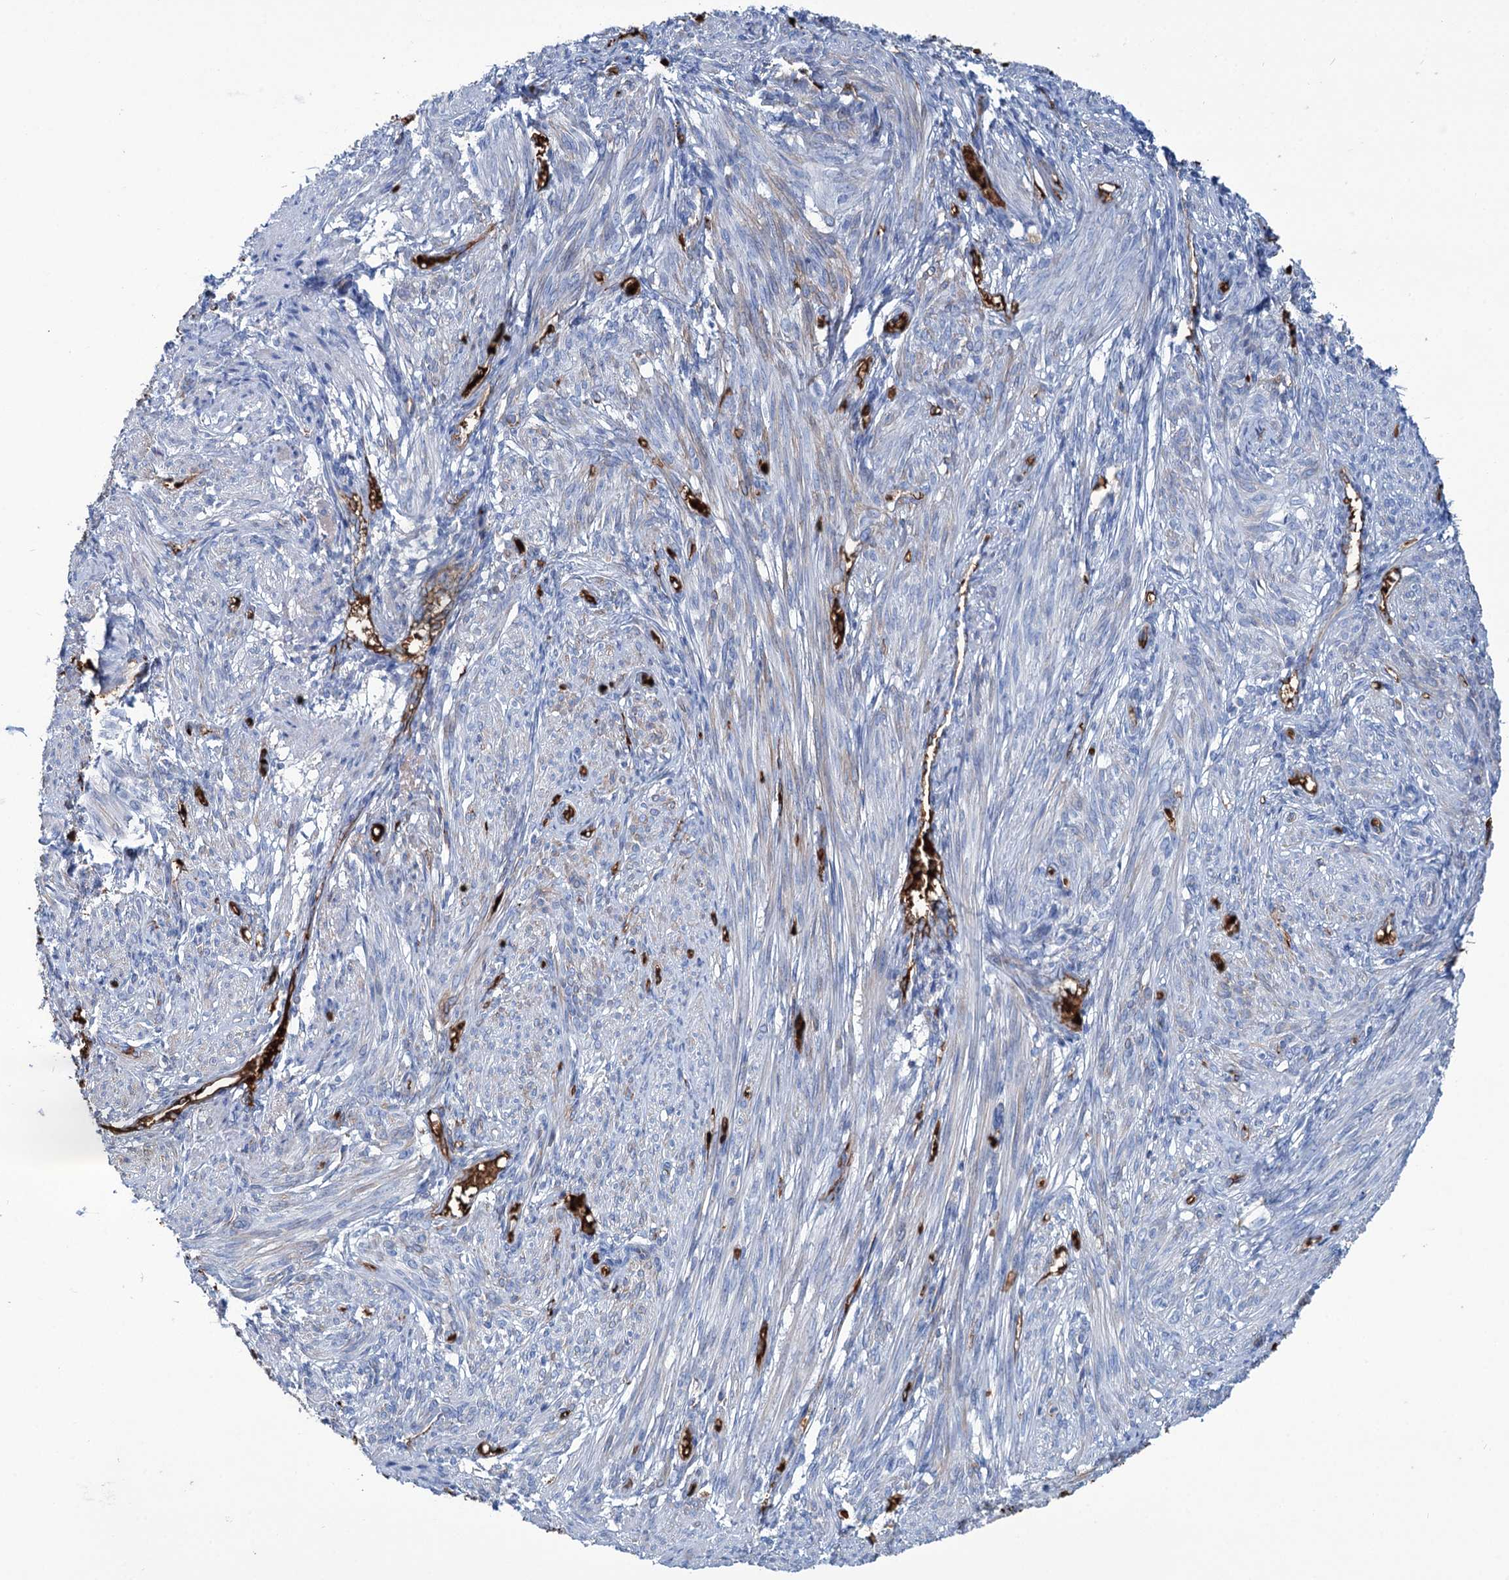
{"staining": {"intensity": "weak", "quantity": "<25%", "location": "cytoplasmic/membranous"}, "tissue": "smooth muscle", "cell_type": "Smooth muscle cells", "image_type": "normal", "snomed": [{"axis": "morphology", "description": "Normal tissue, NOS"}, {"axis": "topography", "description": "Smooth muscle"}], "caption": "An image of human smooth muscle is negative for staining in smooth muscle cells. Brightfield microscopy of immunohistochemistry (IHC) stained with DAB (3,3'-diaminobenzidine) (brown) and hematoxylin (blue), captured at high magnification.", "gene": "RPUSD3", "patient": {"sex": "female", "age": 39}}